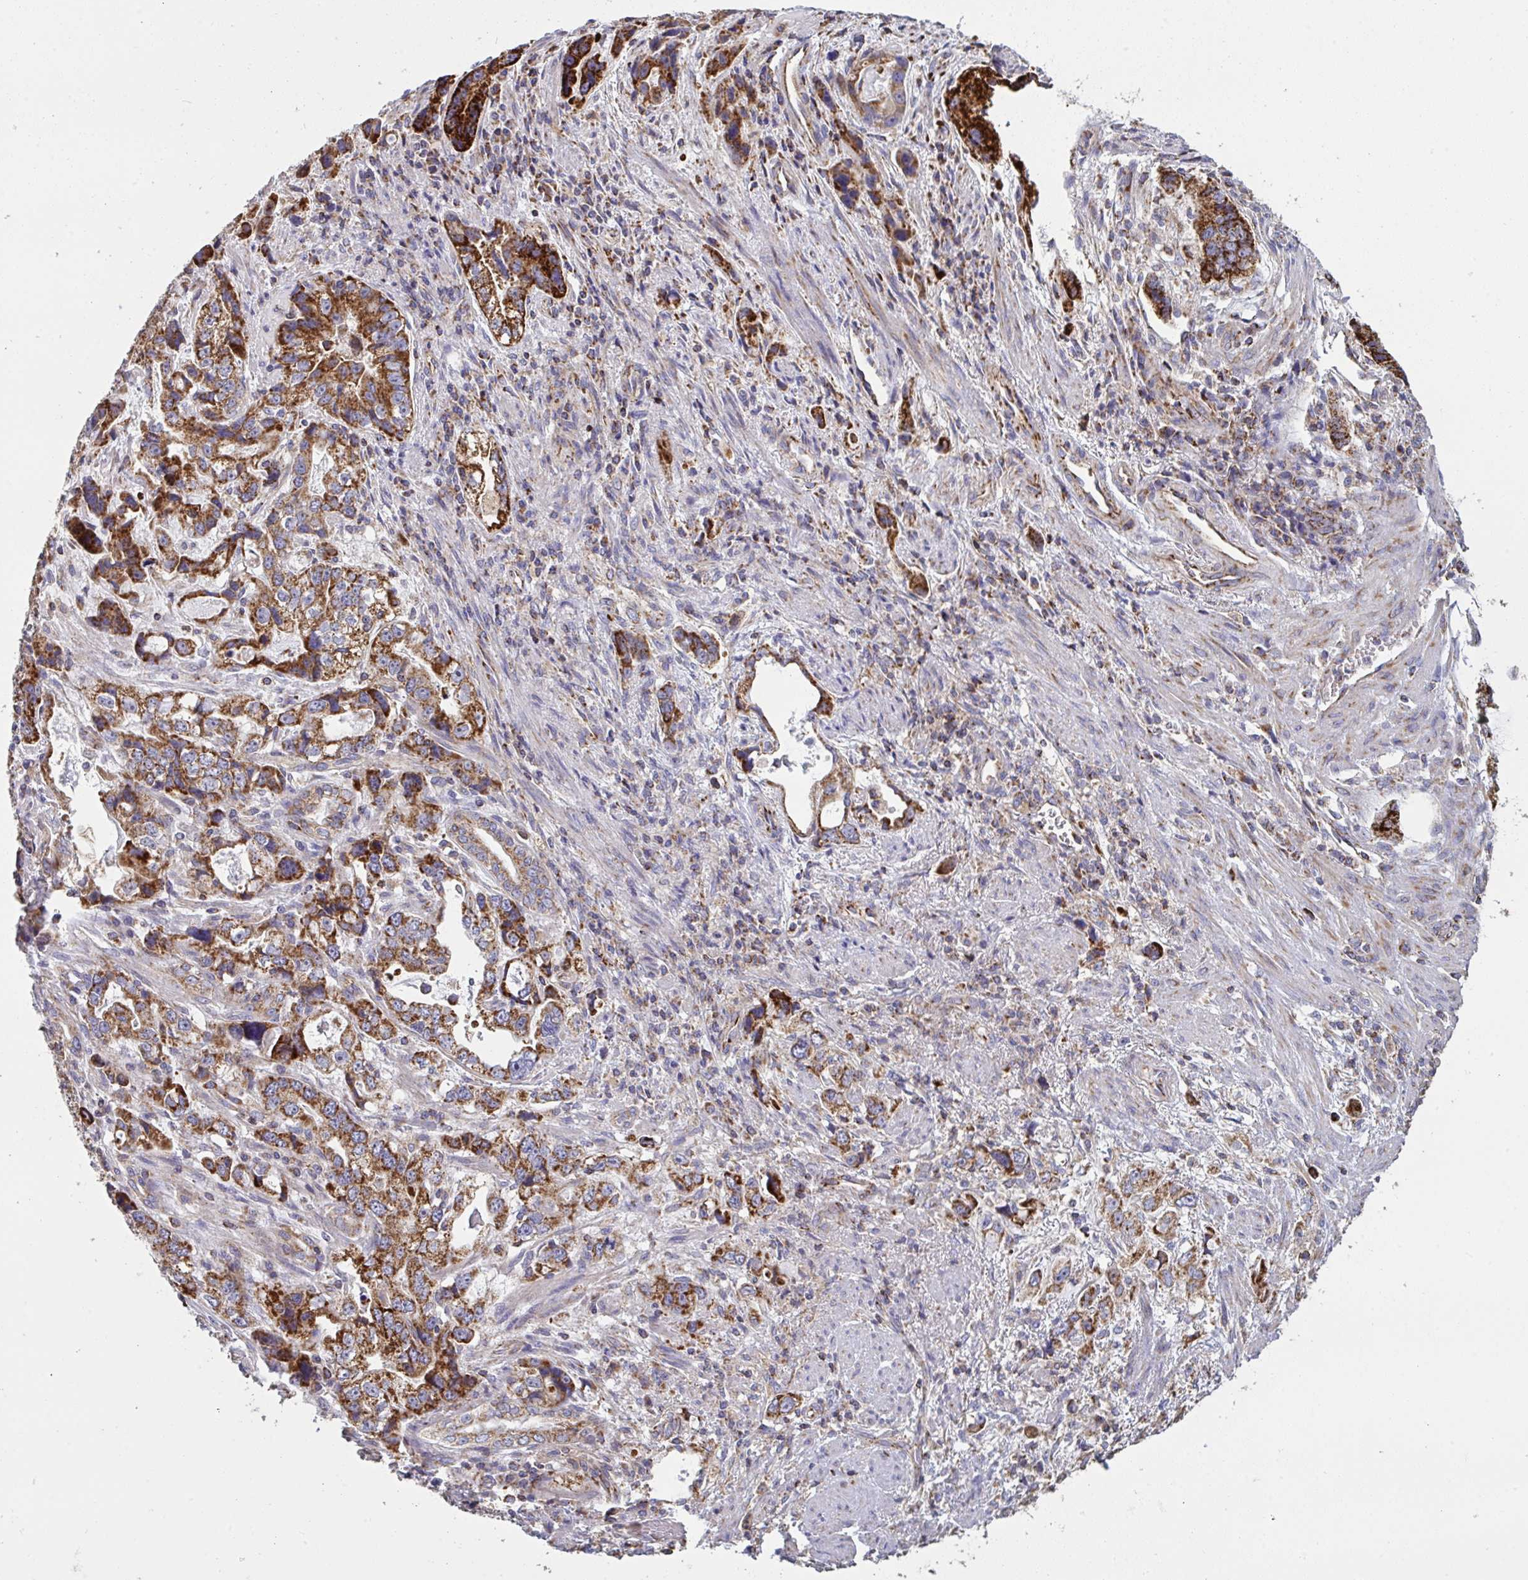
{"staining": {"intensity": "strong", "quantity": ">75%", "location": "cytoplasmic/membranous"}, "tissue": "stomach cancer", "cell_type": "Tumor cells", "image_type": "cancer", "snomed": [{"axis": "morphology", "description": "Adenocarcinoma, NOS"}, {"axis": "topography", "description": "Stomach, lower"}], "caption": "Strong cytoplasmic/membranous protein expression is identified in approximately >75% of tumor cells in stomach cancer (adenocarcinoma).", "gene": "MICOS10", "patient": {"sex": "female", "age": 93}}